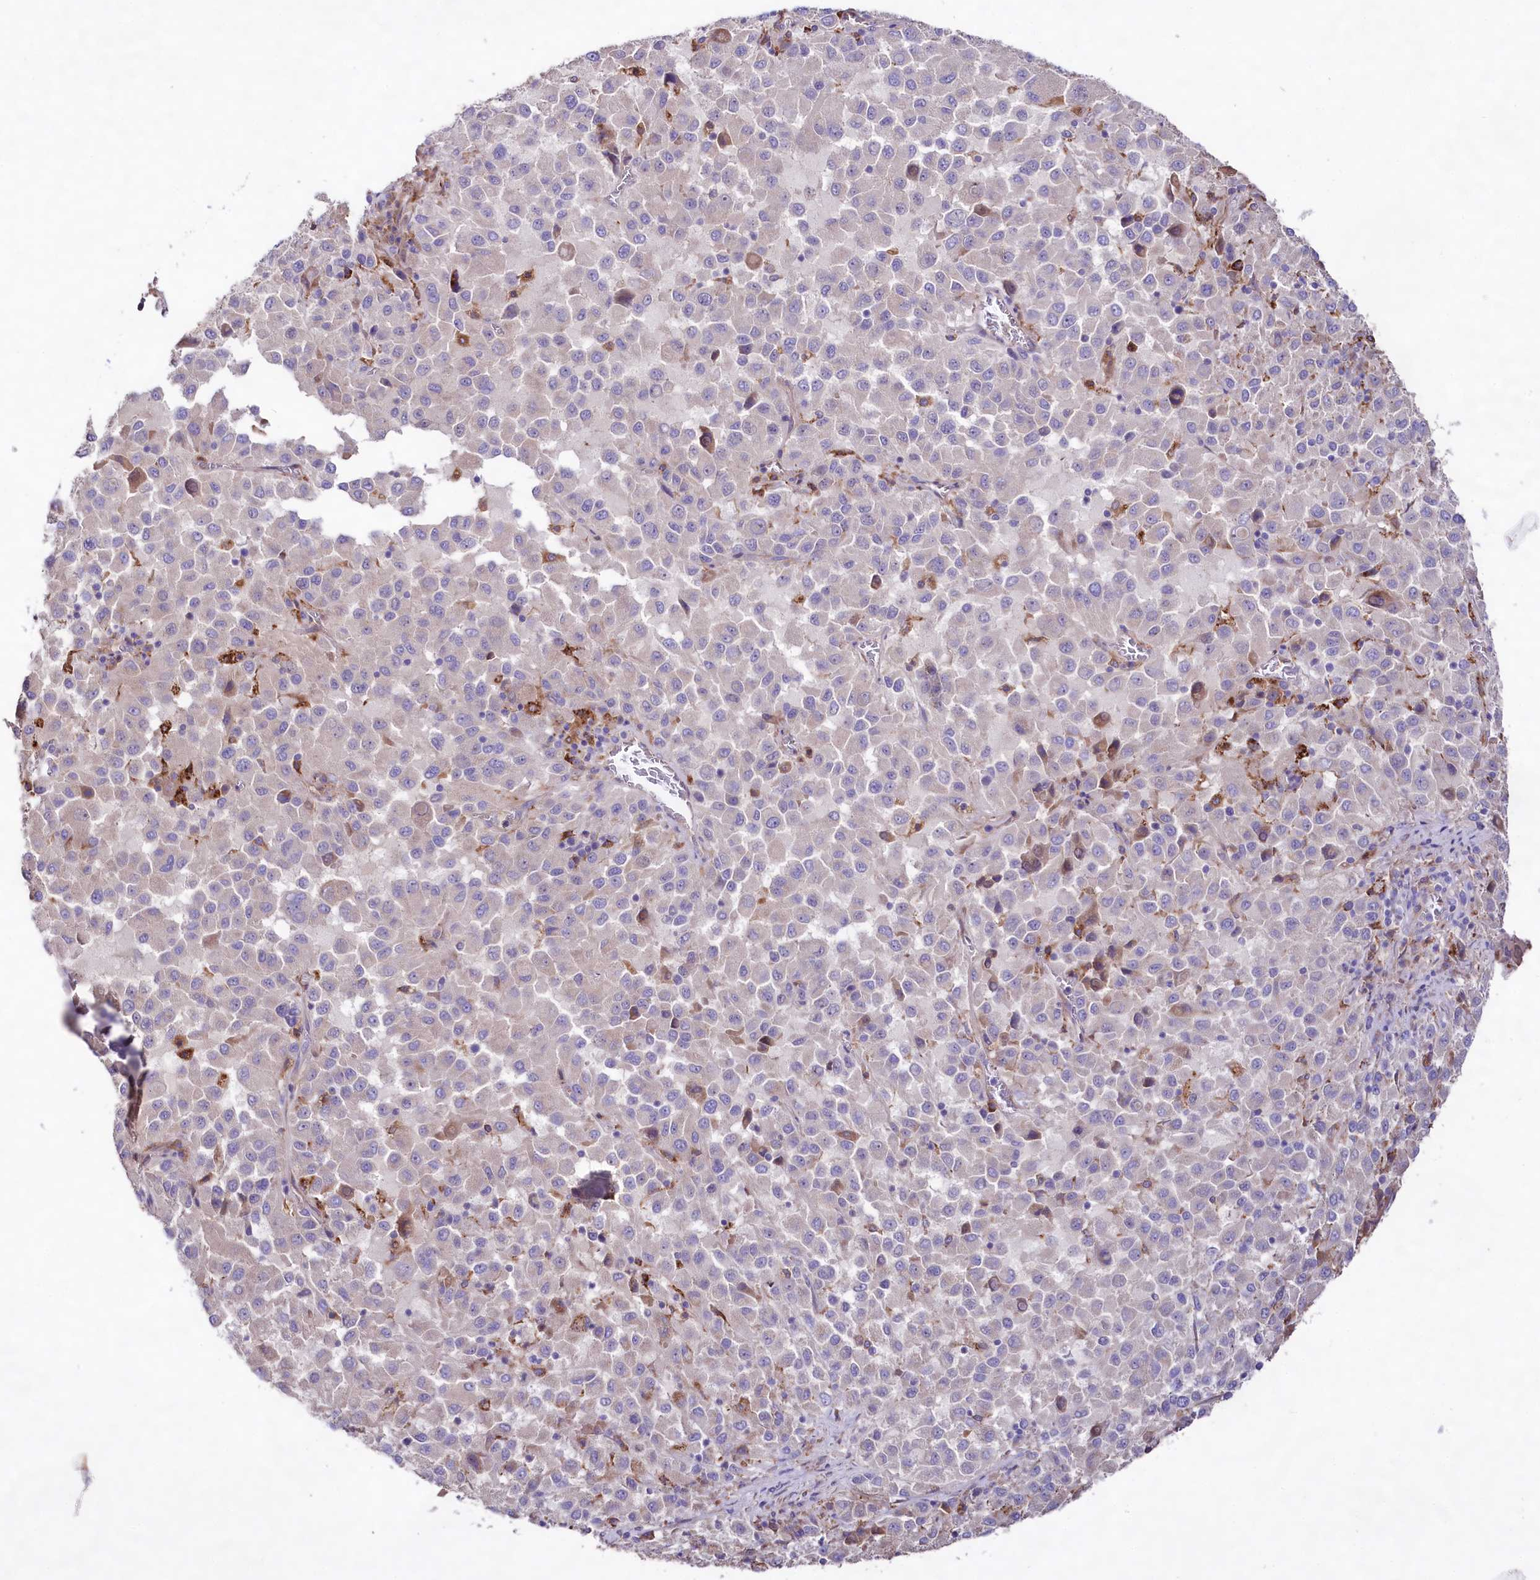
{"staining": {"intensity": "negative", "quantity": "none", "location": "none"}, "tissue": "melanoma", "cell_type": "Tumor cells", "image_type": "cancer", "snomed": [{"axis": "morphology", "description": "Malignant melanoma, Metastatic site"}, {"axis": "topography", "description": "Lung"}], "caption": "Immunohistochemistry (IHC) of melanoma exhibits no positivity in tumor cells.", "gene": "DMXL2", "patient": {"sex": "male", "age": 64}}